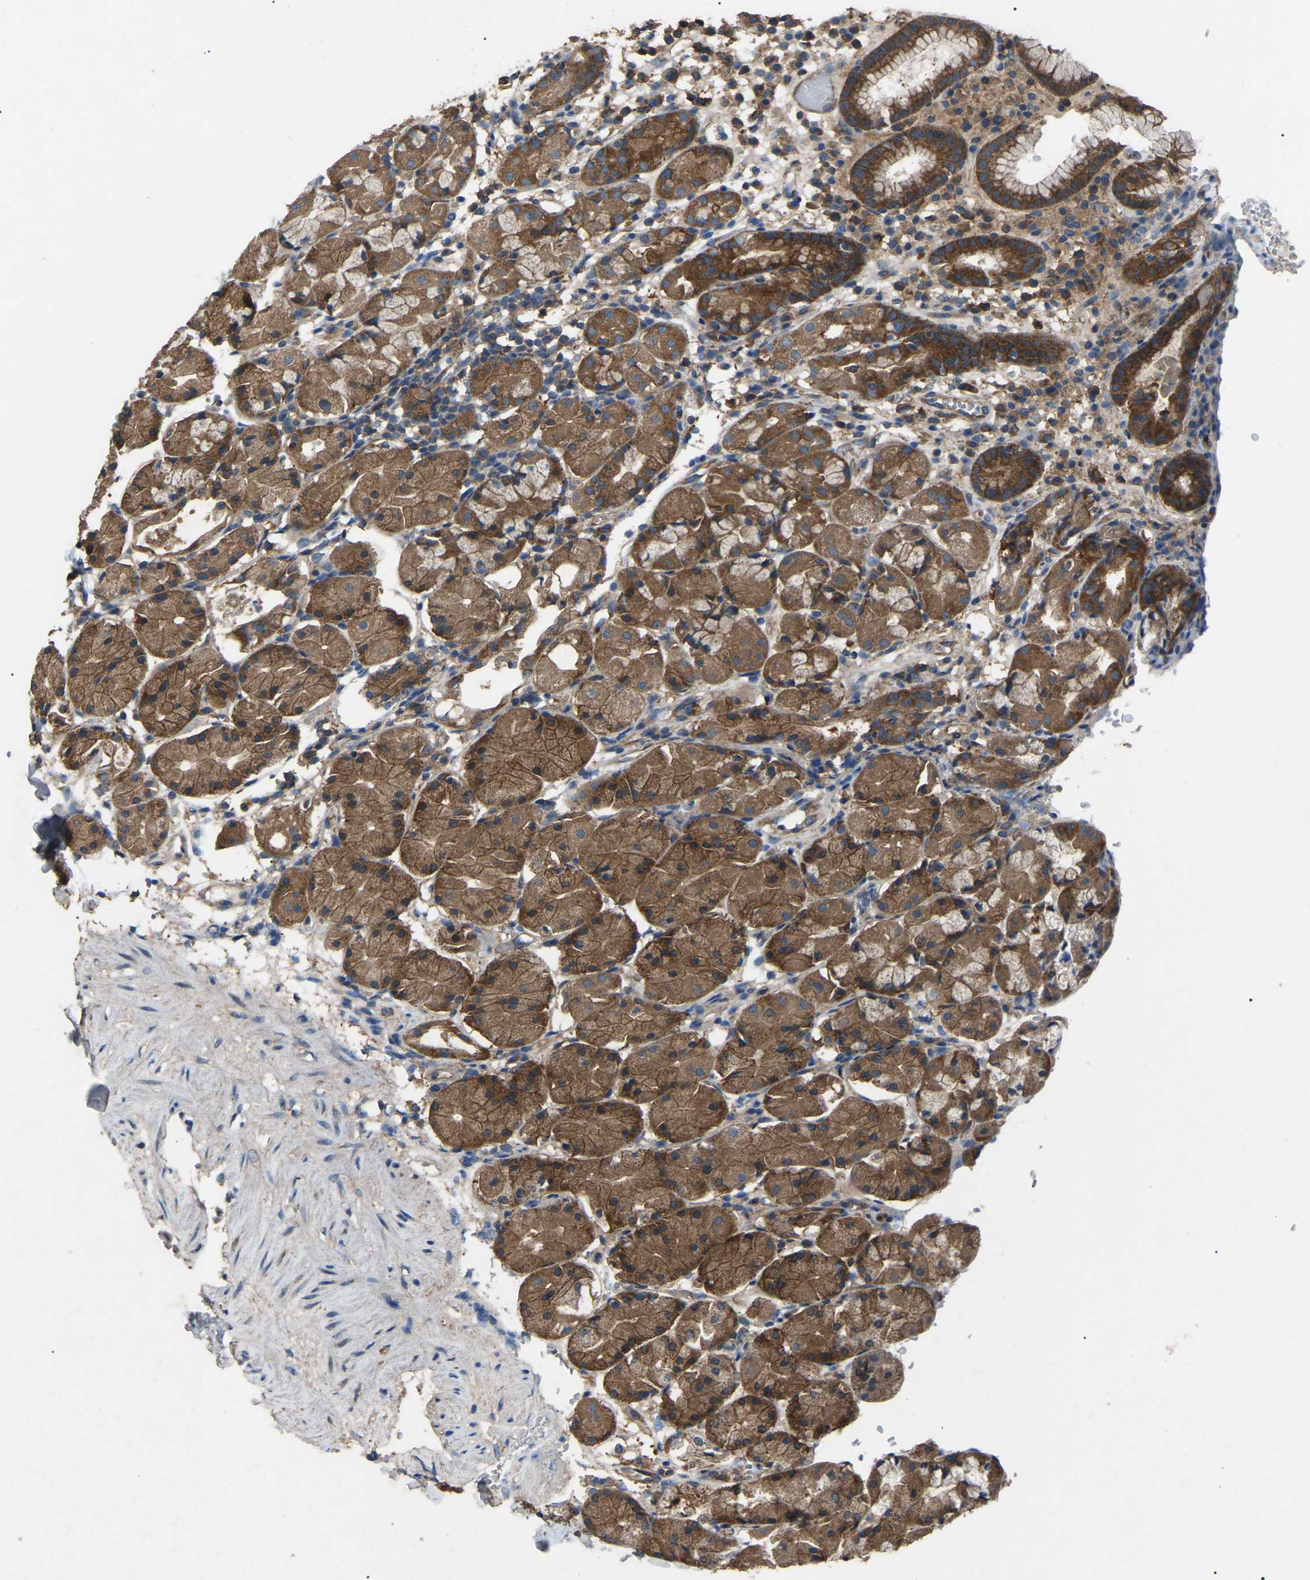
{"staining": {"intensity": "strong", "quantity": ">75%", "location": "cytoplasmic/membranous"}, "tissue": "stomach", "cell_type": "Glandular cells", "image_type": "normal", "snomed": [{"axis": "morphology", "description": "Normal tissue, NOS"}, {"axis": "topography", "description": "Stomach"}, {"axis": "topography", "description": "Stomach, lower"}], "caption": "Stomach stained with DAB immunohistochemistry reveals high levels of strong cytoplasmic/membranous staining in approximately >75% of glandular cells. (DAB IHC with brightfield microscopy, high magnification).", "gene": "AIMP1", "patient": {"sex": "female", "age": 75}}